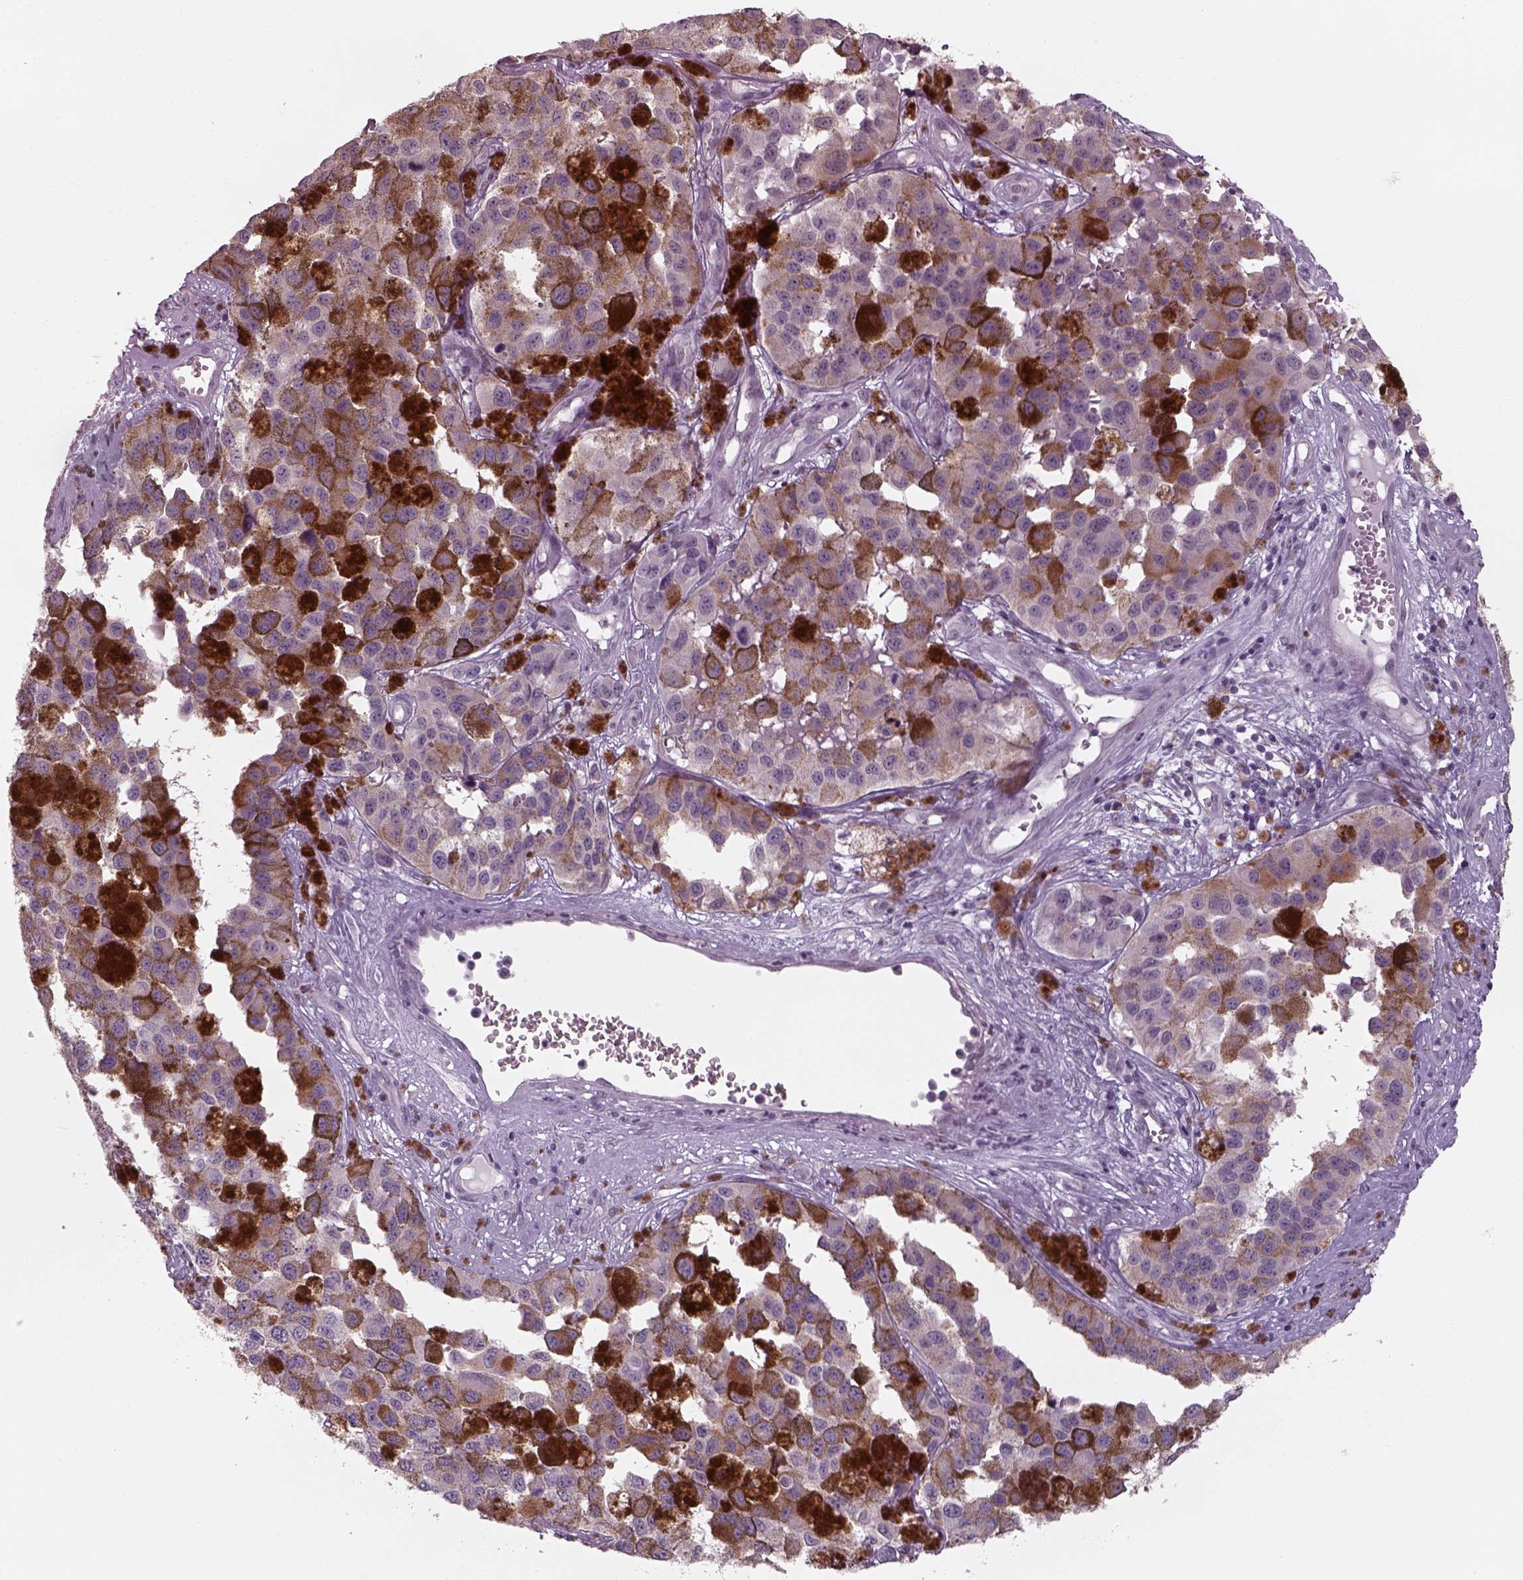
{"staining": {"intensity": "negative", "quantity": "none", "location": "none"}, "tissue": "melanoma", "cell_type": "Tumor cells", "image_type": "cancer", "snomed": [{"axis": "morphology", "description": "Malignant melanoma, NOS"}, {"axis": "topography", "description": "Skin"}], "caption": "Tumor cells are negative for brown protein staining in malignant melanoma.", "gene": "OPTC", "patient": {"sex": "female", "age": 58}}